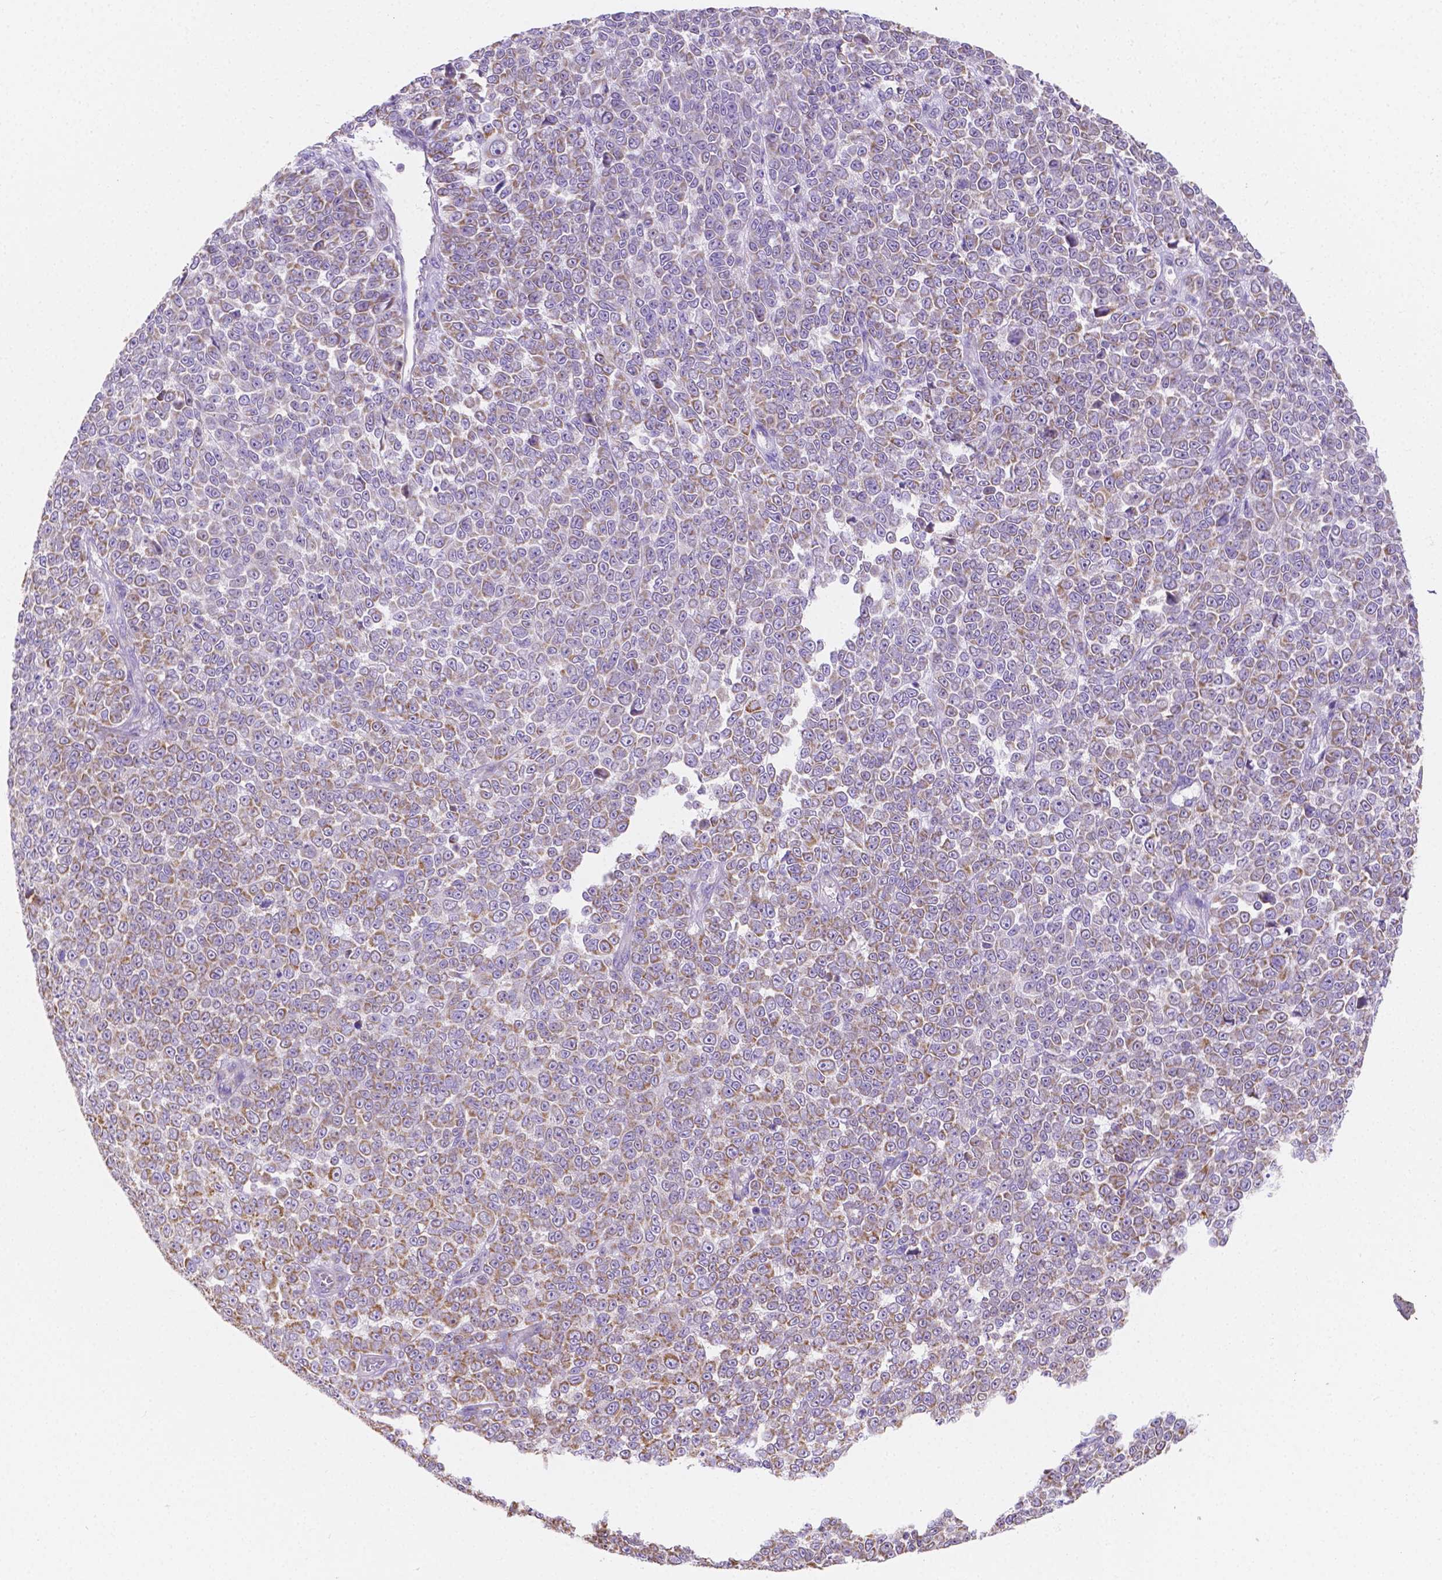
{"staining": {"intensity": "moderate", "quantity": "25%-75%", "location": "cytoplasmic/membranous"}, "tissue": "melanoma", "cell_type": "Tumor cells", "image_type": "cancer", "snomed": [{"axis": "morphology", "description": "Malignant melanoma, NOS"}, {"axis": "topography", "description": "Skin"}], "caption": "Moderate cytoplasmic/membranous positivity is present in about 25%-75% of tumor cells in melanoma.", "gene": "SGTB", "patient": {"sex": "female", "age": 95}}